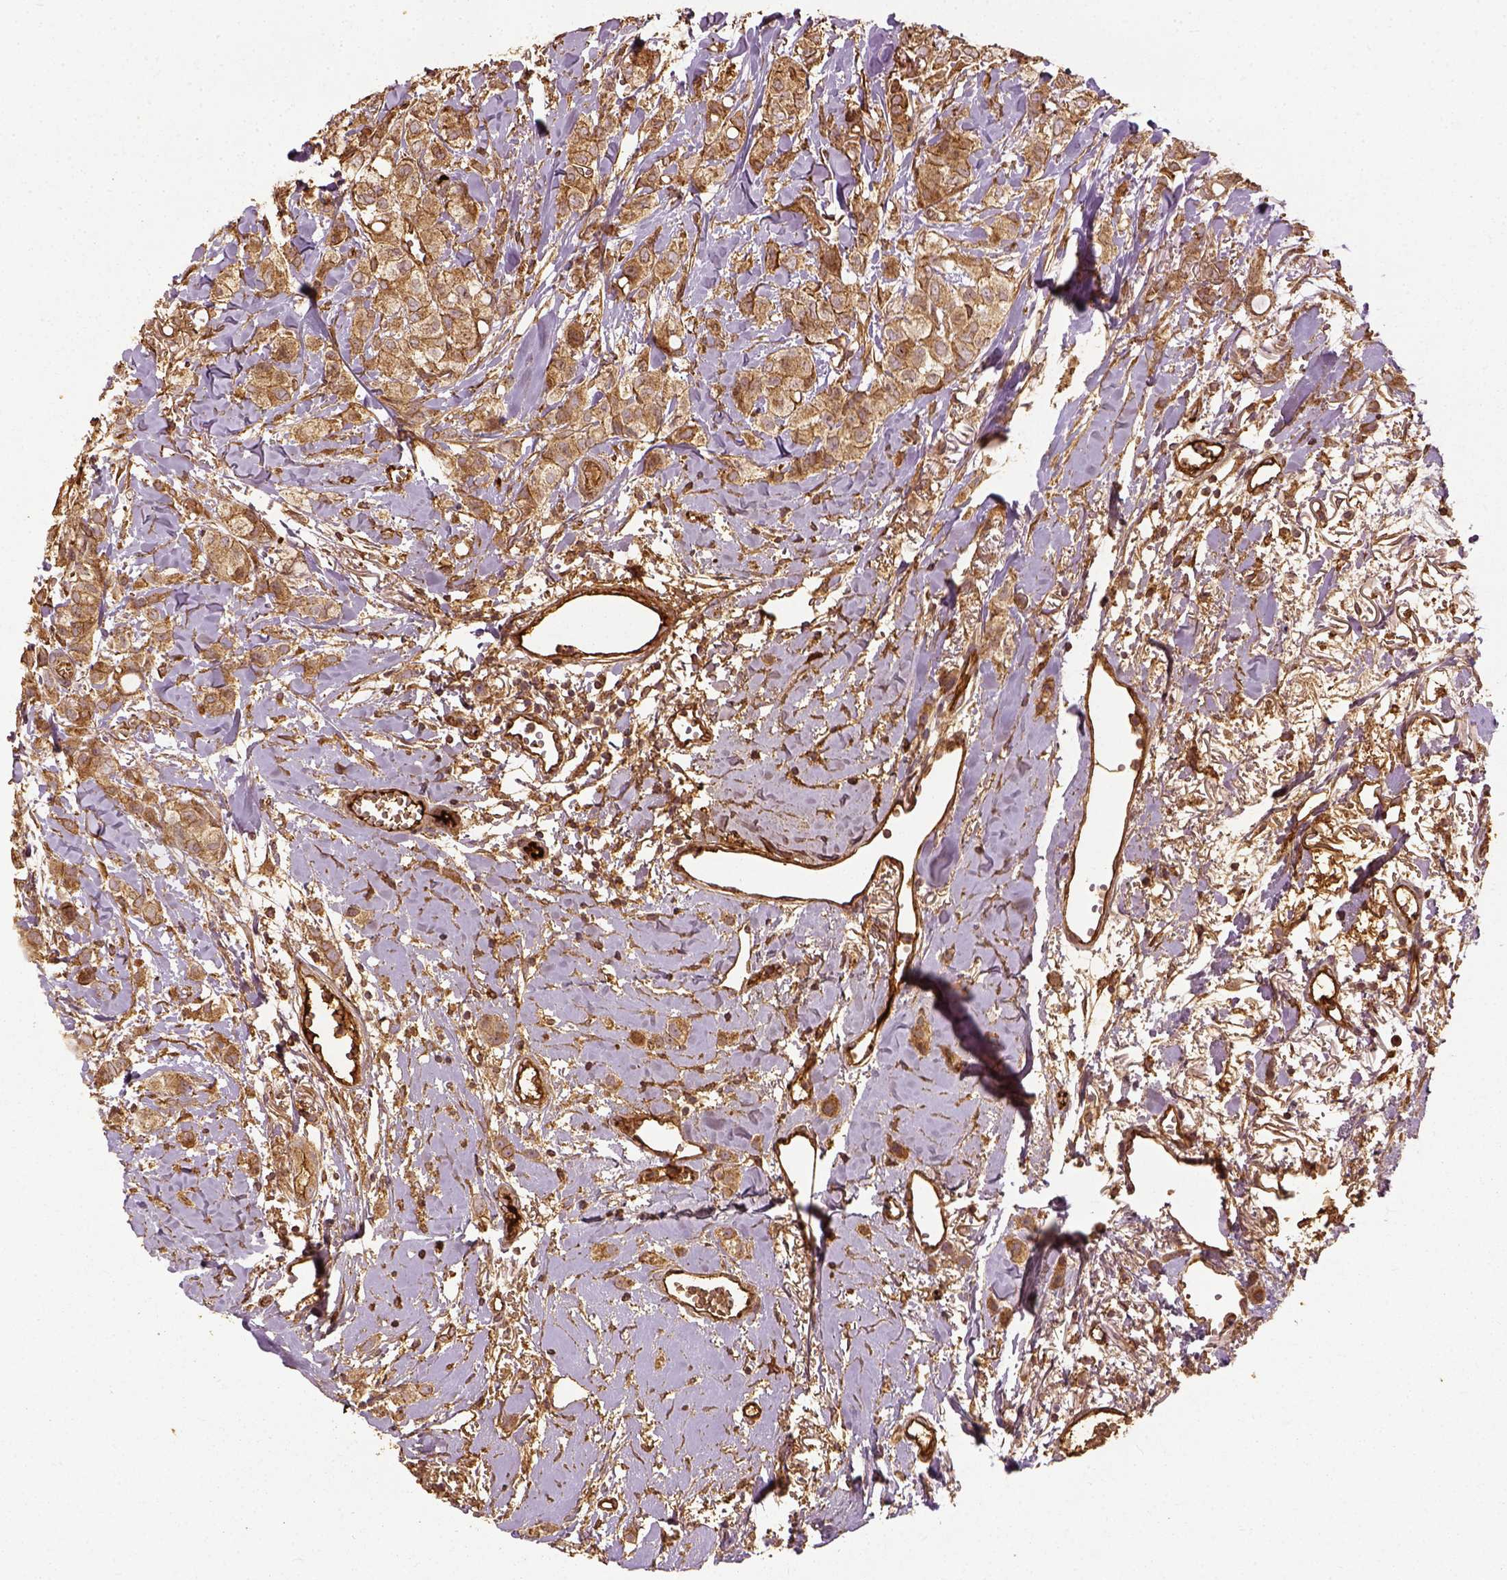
{"staining": {"intensity": "moderate", "quantity": ">75%", "location": "cytoplasmic/membranous"}, "tissue": "breast cancer", "cell_type": "Tumor cells", "image_type": "cancer", "snomed": [{"axis": "morphology", "description": "Duct carcinoma"}, {"axis": "topography", "description": "Breast"}], "caption": "Human intraductal carcinoma (breast) stained with a brown dye exhibits moderate cytoplasmic/membranous positive expression in about >75% of tumor cells.", "gene": "VEGFA", "patient": {"sex": "female", "age": 85}}